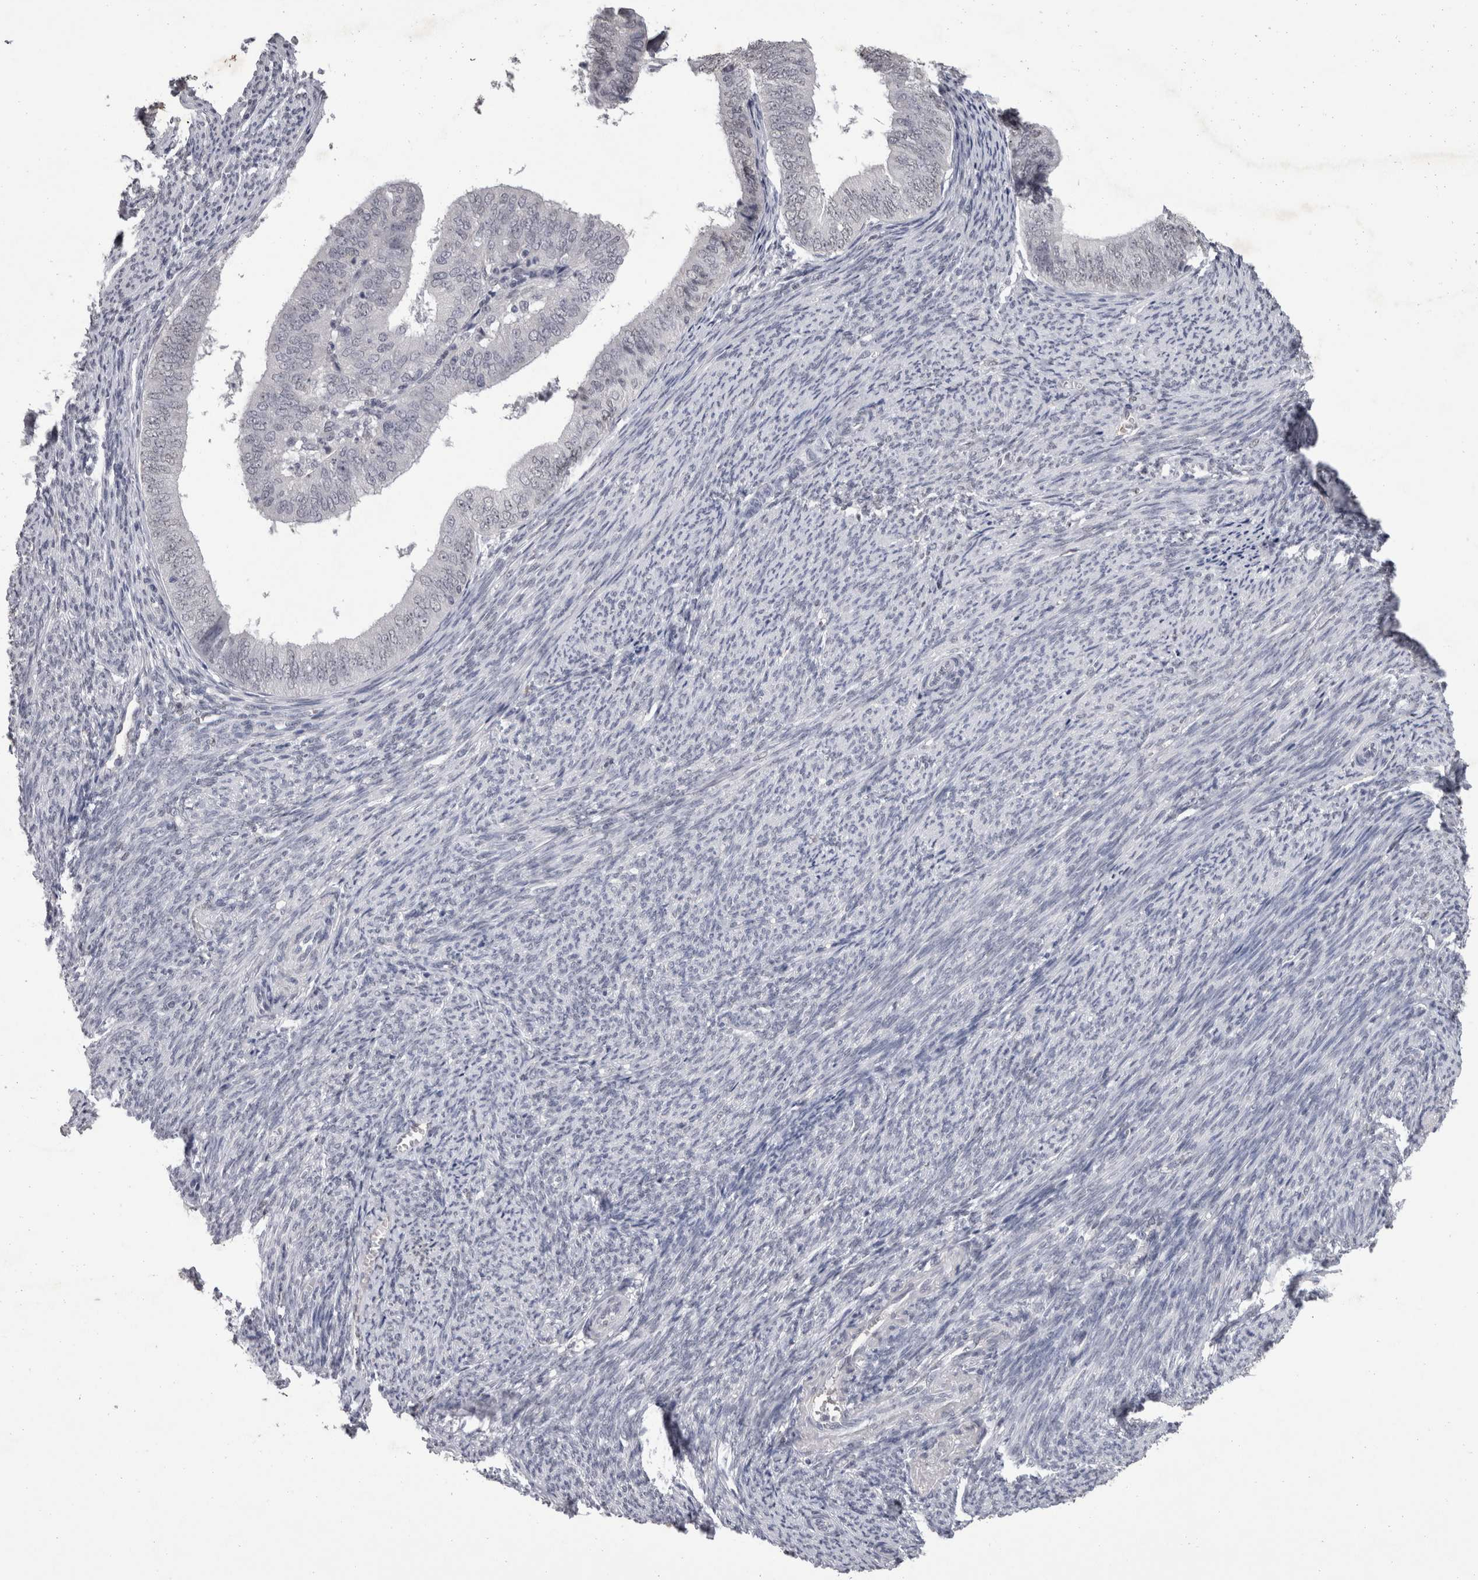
{"staining": {"intensity": "negative", "quantity": "none", "location": "none"}, "tissue": "endometrial cancer", "cell_type": "Tumor cells", "image_type": "cancer", "snomed": [{"axis": "morphology", "description": "Adenocarcinoma, NOS"}, {"axis": "topography", "description": "Endometrium"}], "caption": "Tumor cells show no significant protein expression in endometrial cancer.", "gene": "DDX17", "patient": {"sex": "female", "age": 63}}